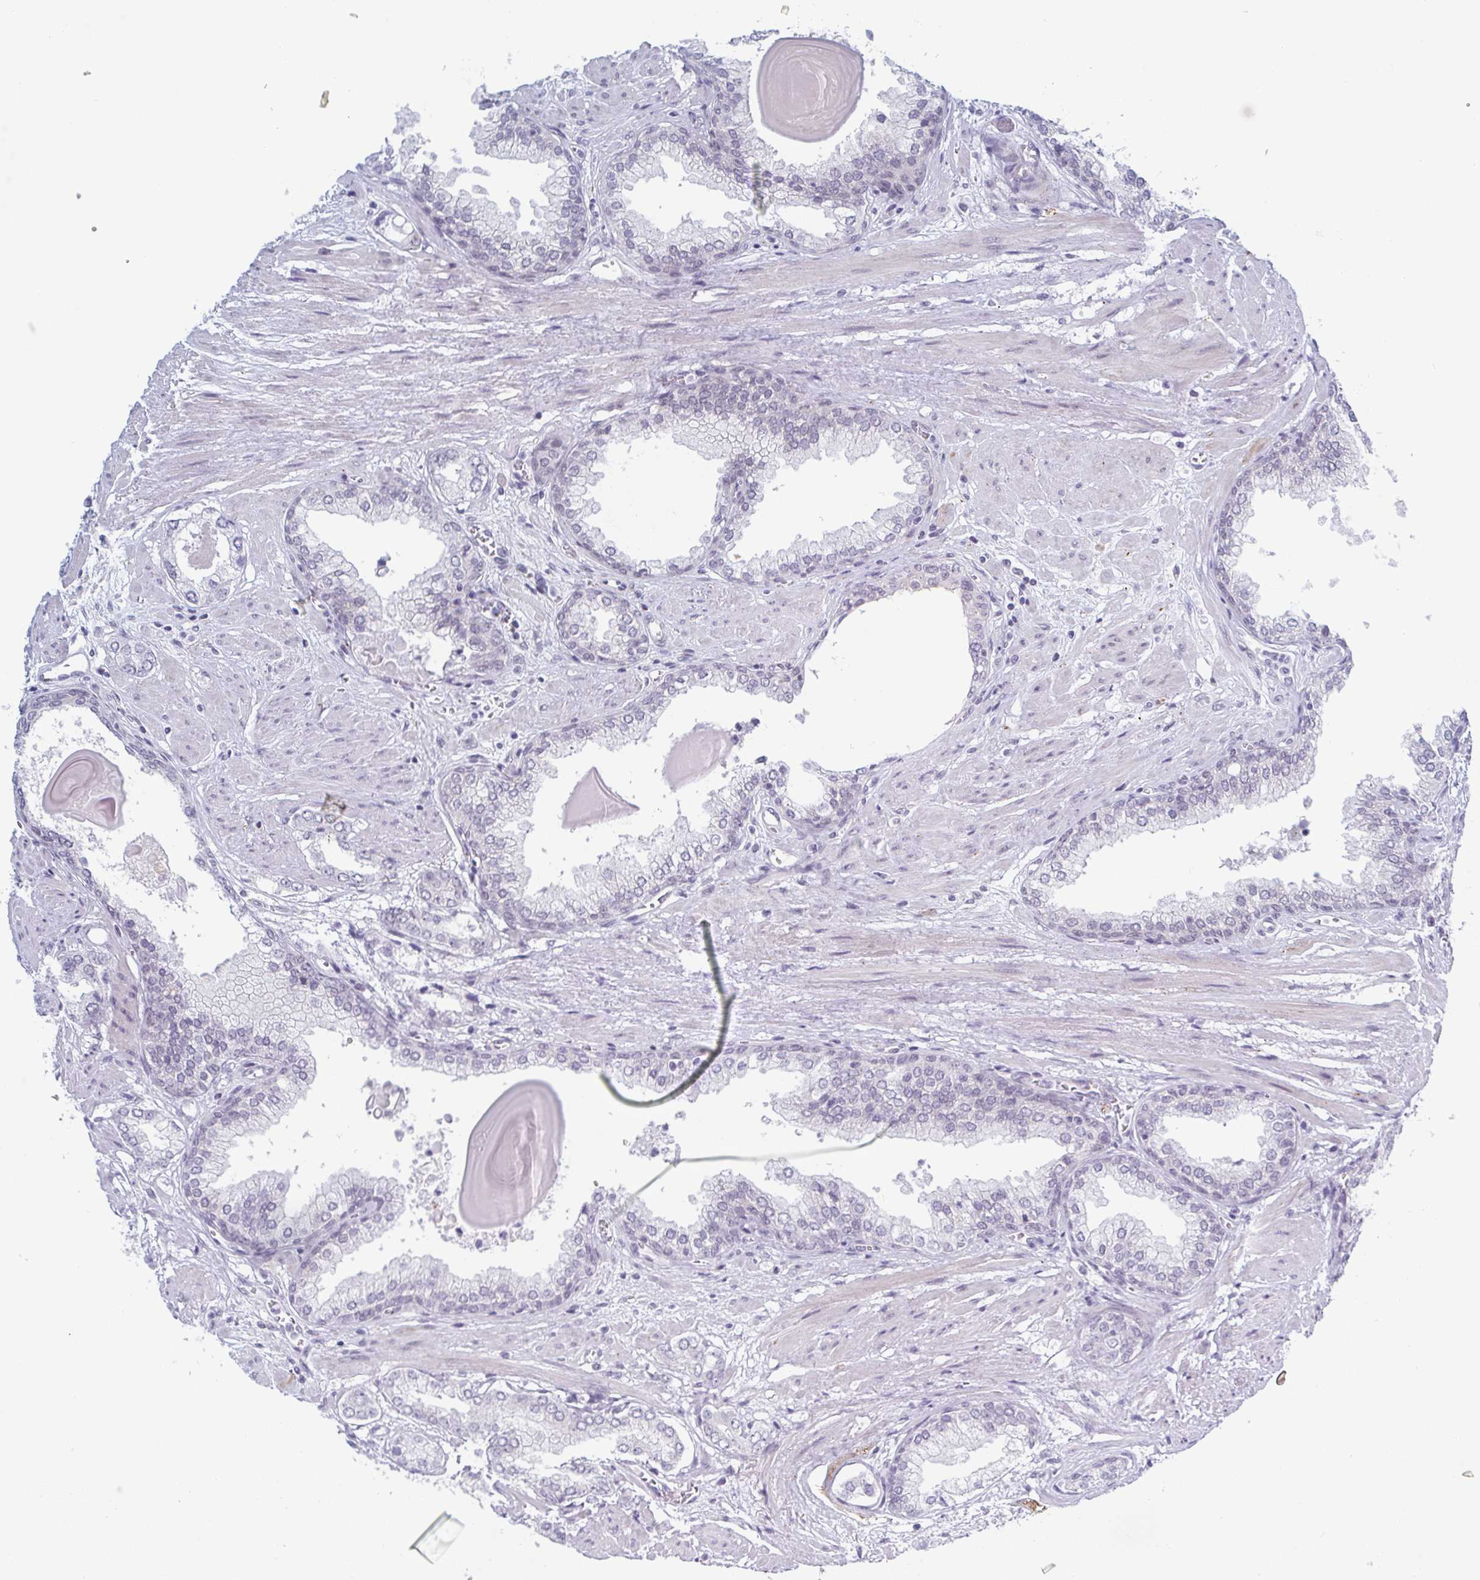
{"staining": {"intensity": "negative", "quantity": "none", "location": "none"}, "tissue": "prostate cancer", "cell_type": "Tumor cells", "image_type": "cancer", "snomed": [{"axis": "morphology", "description": "Adenocarcinoma, Low grade"}, {"axis": "topography", "description": "Prostate"}], "caption": "Immunohistochemistry (IHC) histopathology image of neoplastic tissue: human prostate cancer stained with DAB (3,3'-diaminobenzidine) shows no significant protein expression in tumor cells. (Stains: DAB (3,3'-diaminobenzidine) immunohistochemistry (IHC) with hematoxylin counter stain, Microscopy: brightfield microscopy at high magnification).", "gene": "ZFP64", "patient": {"sex": "male", "age": 64}}